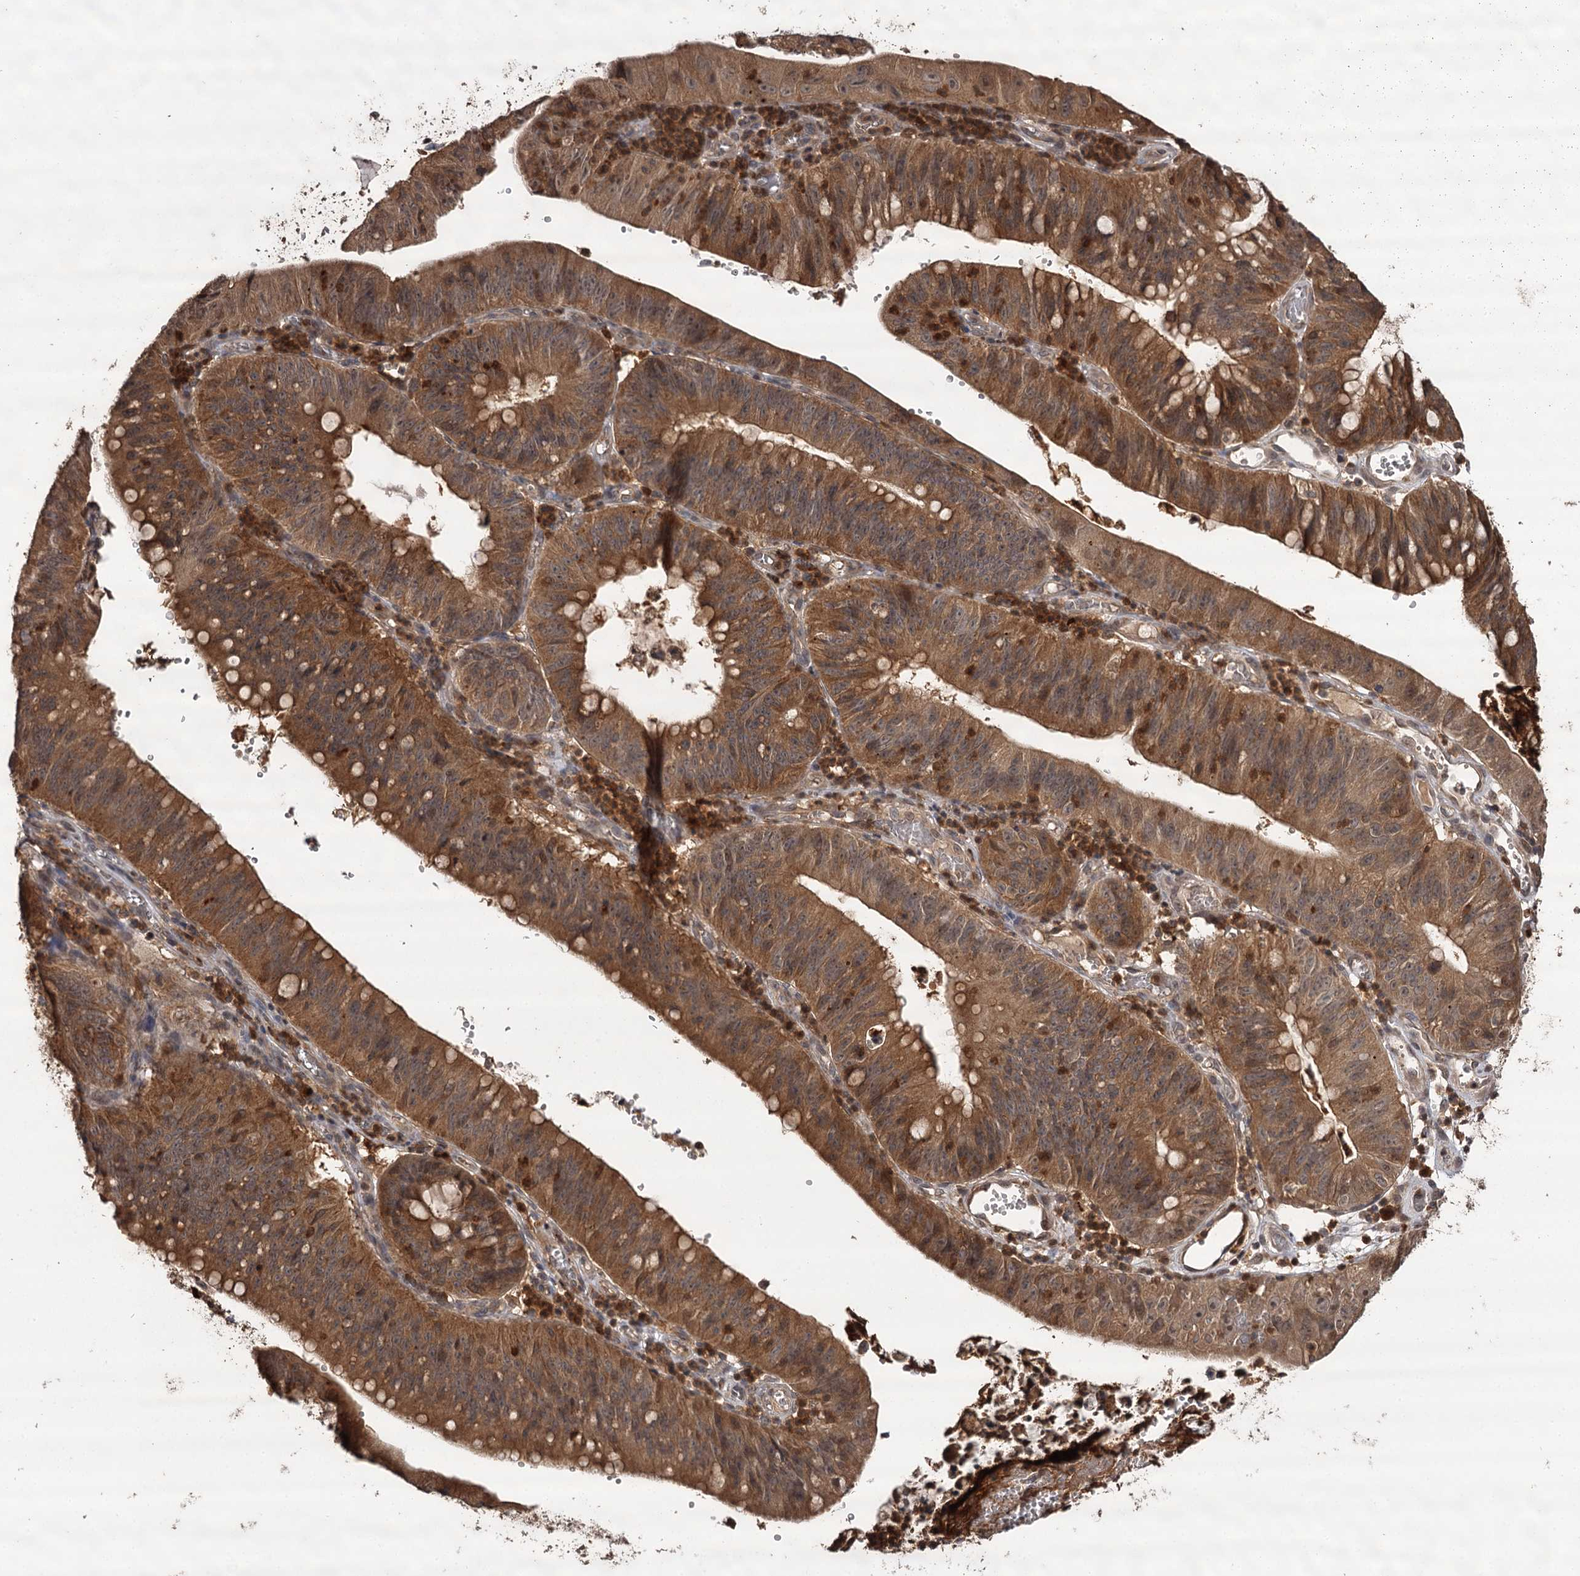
{"staining": {"intensity": "moderate", "quantity": ">75%", "location": "cytoplasmic/membranous"}, "tissue": "stomach cancer", "cell_type": "Tumor cells", "image_type": "cancer", "snomed": [{"axis": "morphology", "description": "Adenocarcinoma, NOS"}, {"axis": "topography", "description": "Stomach"}], "caption": "Stomach cancer stained with a brown dye demonstrates moderate cytoplasmic/membranous positive expression in about >75% of tumor cells.", "gene": "TTC12", "patient": {"sex": "male", "age": 59}}